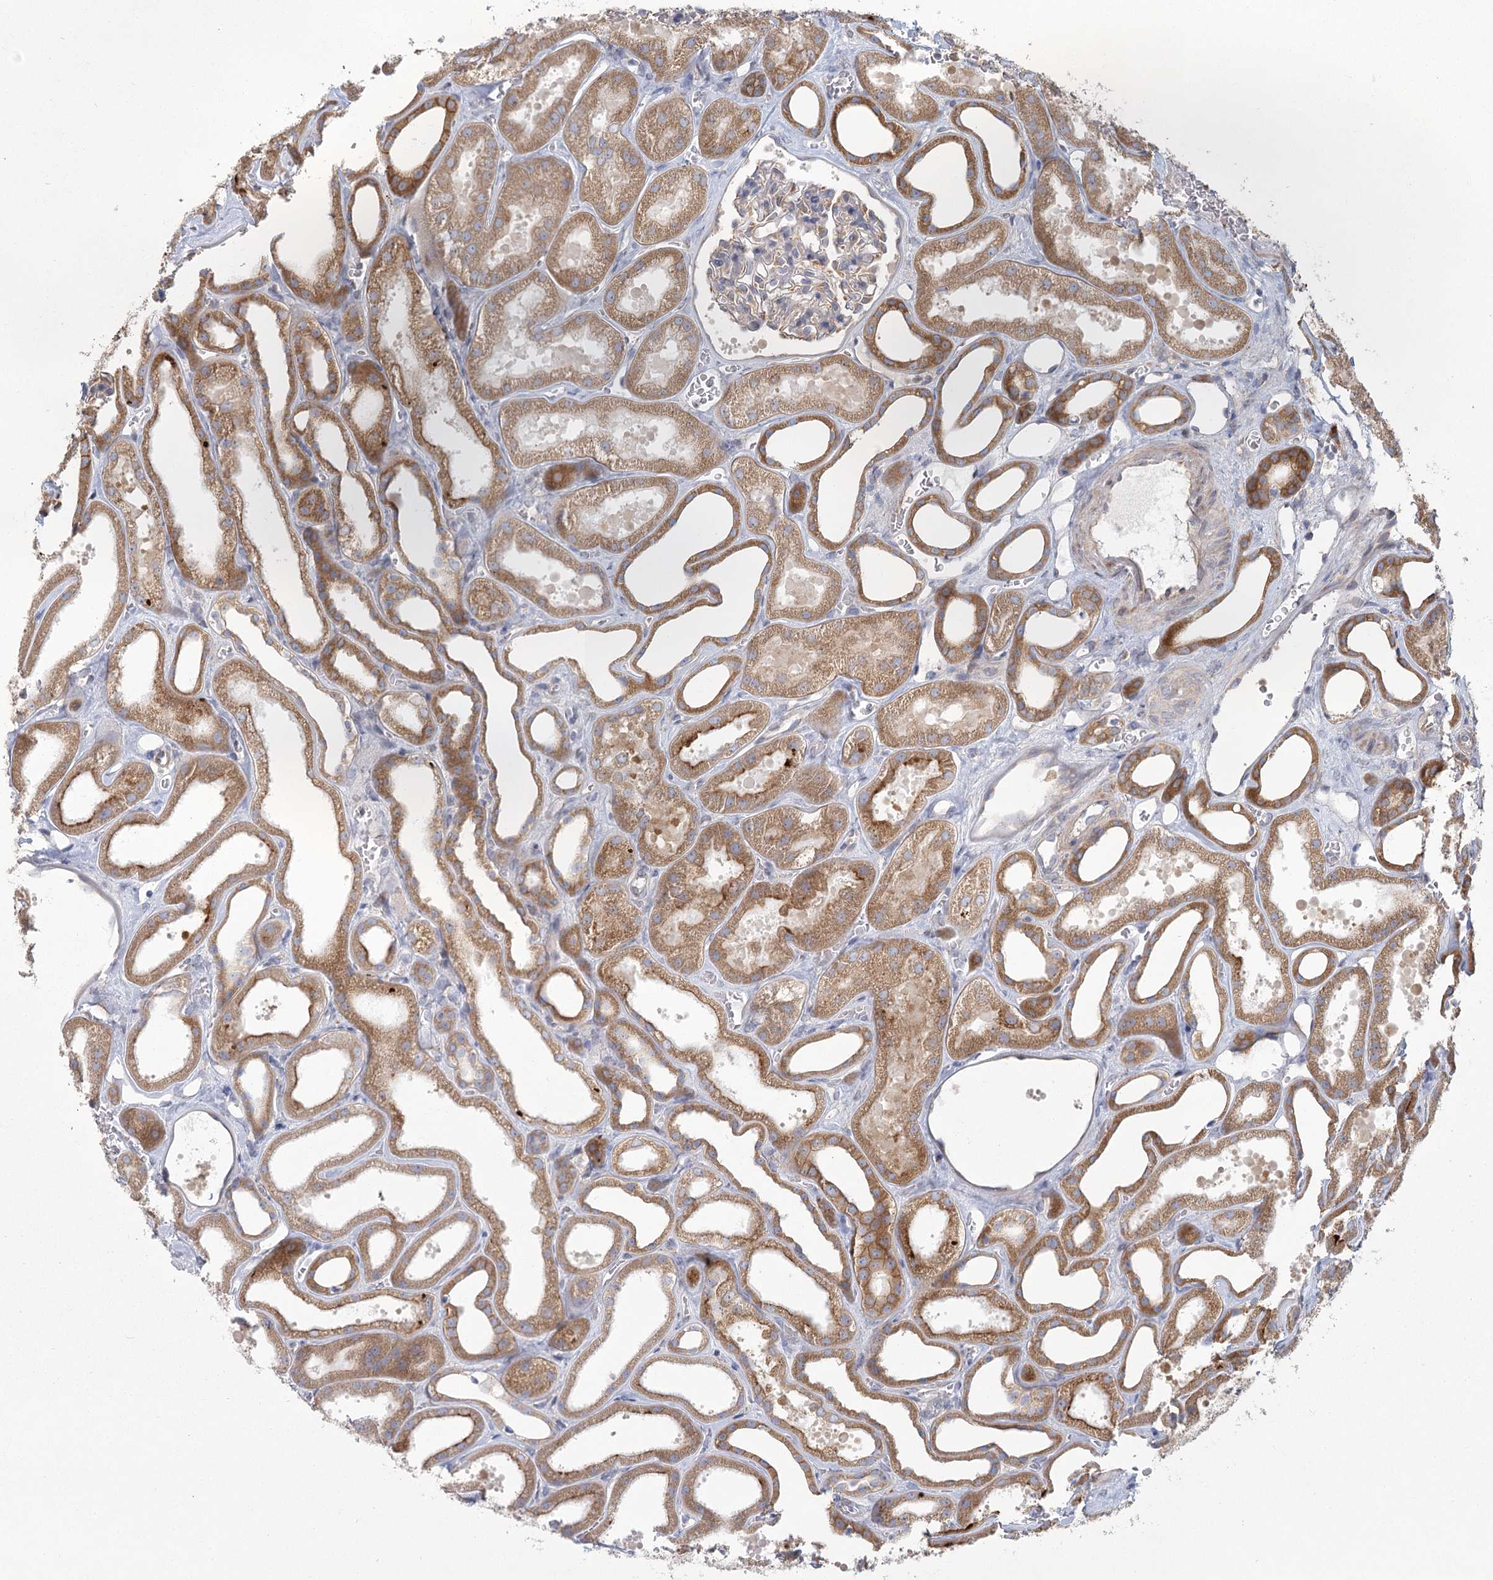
{"staining": {"intensity": "weak", "quantity": "<25%", "location": "cytoplasmic/membranous"}, "tissue": "kidney", "cell_type": "Cells in glomeruli", "image_type": "normal", "snomed": [{"axis": "morphology", "description": "Normal tissue, NOS"}, {"axis": "morphology", "description": "Adenocarcinoma, NOS"}, {"axis": "topography", "description": "Kidney"}], "caption": "Cells in glomeruli show no significant protein positivity in unremarkable kidney. (DAB (3,3'-diaminobenzidine) immunohistochemistry, high magnification).", "gene": "CNTLN", "patient": {"sex": "female", "age": 68}}